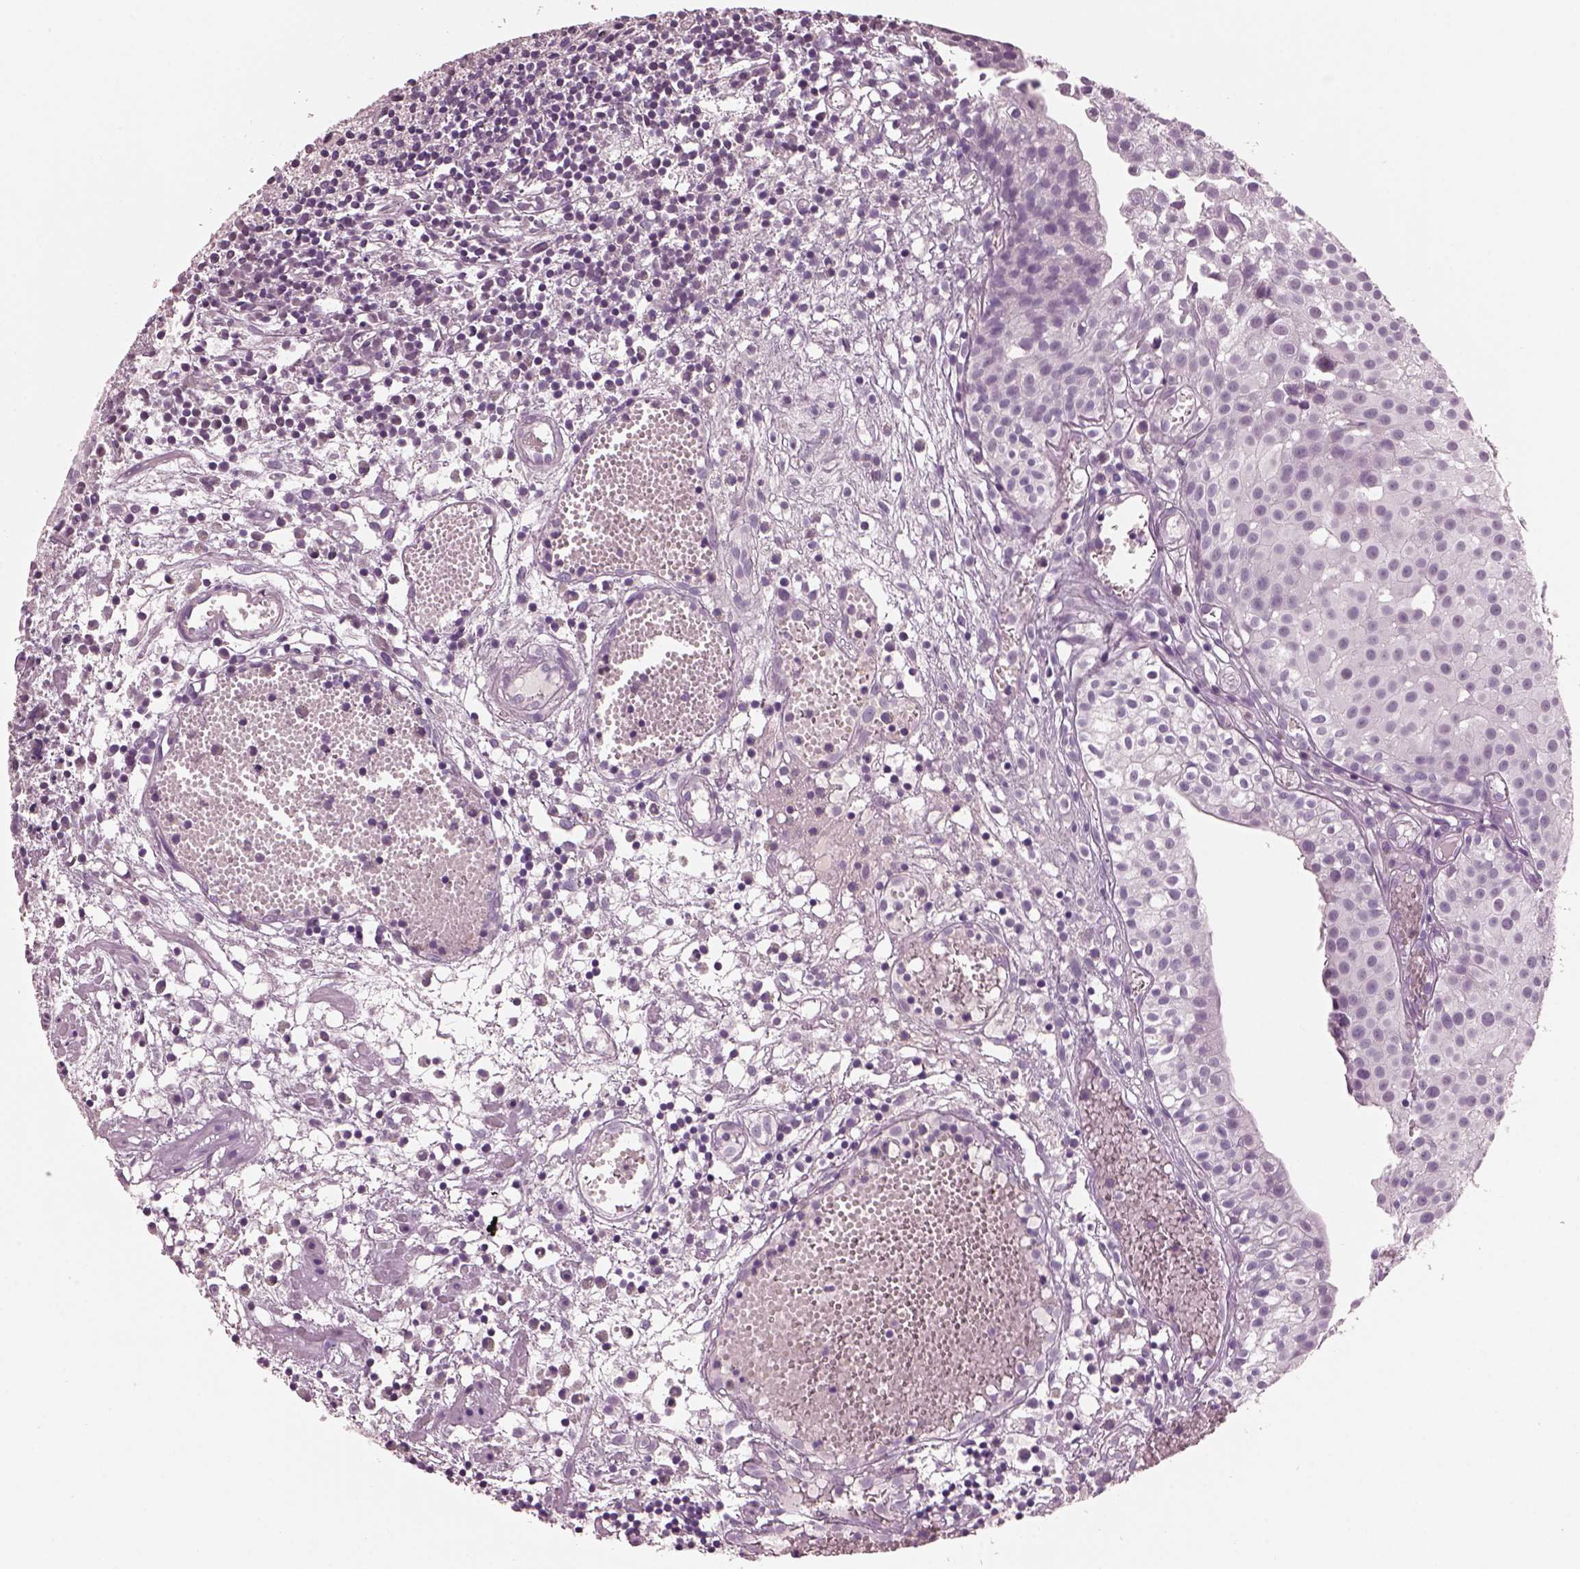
{"staining": {"intensity": "negative", "quantity": "none", "location": "none"}, "tissue": "urothelial cancer", "cell_type": "Tumor cells", "image_type": "cancer", "snomed": [{"axis": "morphology", "description": "Urothelial carcinoma, Low grade"}, {"axis": "topography", "description": "Urinary bladder"}], "caption": "IHC image of neoplastic tissue: human urothelial carcinoma (low-grade) stained with DAB reveals no significant protein positivity in tumor cells.", "gene": "PACRG", "patient": {"sex": "male", "age": 79}}